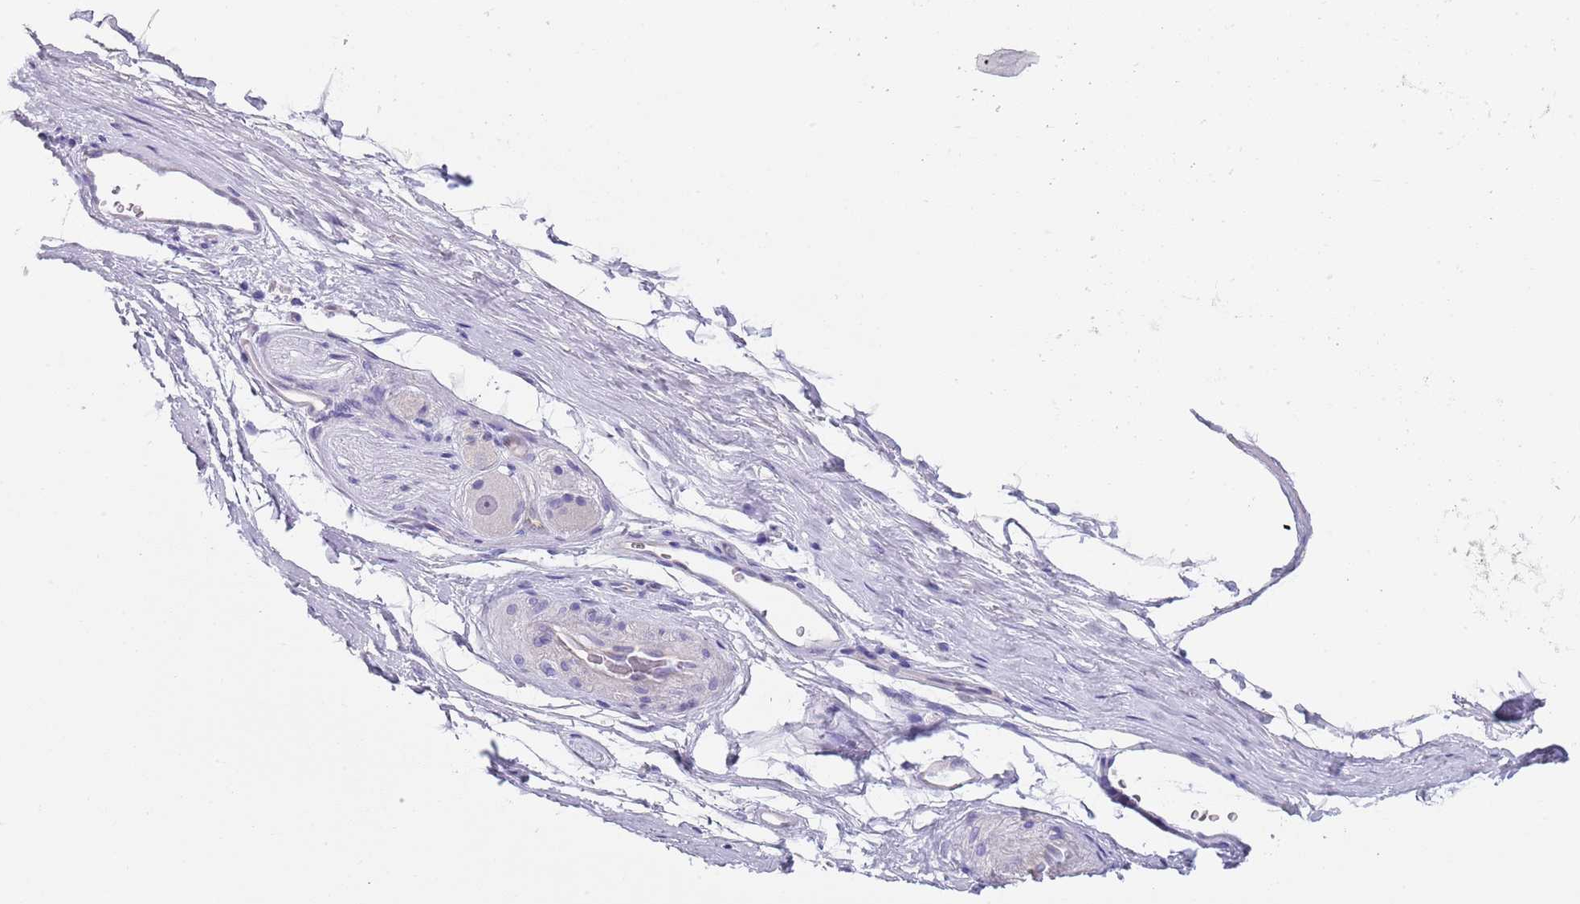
{"staining": {"intensity": "negative", "quantity": "none", "location": "none"}, "tissue": "adipose tissue", "cell_type": "Adipocytes", "image_type": "normal", "snomed": [{"axis": "morphology", "description": "Normal tissue, NOS"}, {"axis": "morphology", "description": "Adenocarcinoma, Low grade"}, {"axis": "topography", "description": "Prostate"}, {"axis": "topography", "description": "Peripheral nerve tissue"}], "caption": "High power microscopy photomicrograph of an immunohistochemistry image of benign adipose tissue, revealing no significant positivity in adipocytes.", "gene": "TSGA13", "patient": {"sex": "male", "age": 63}}